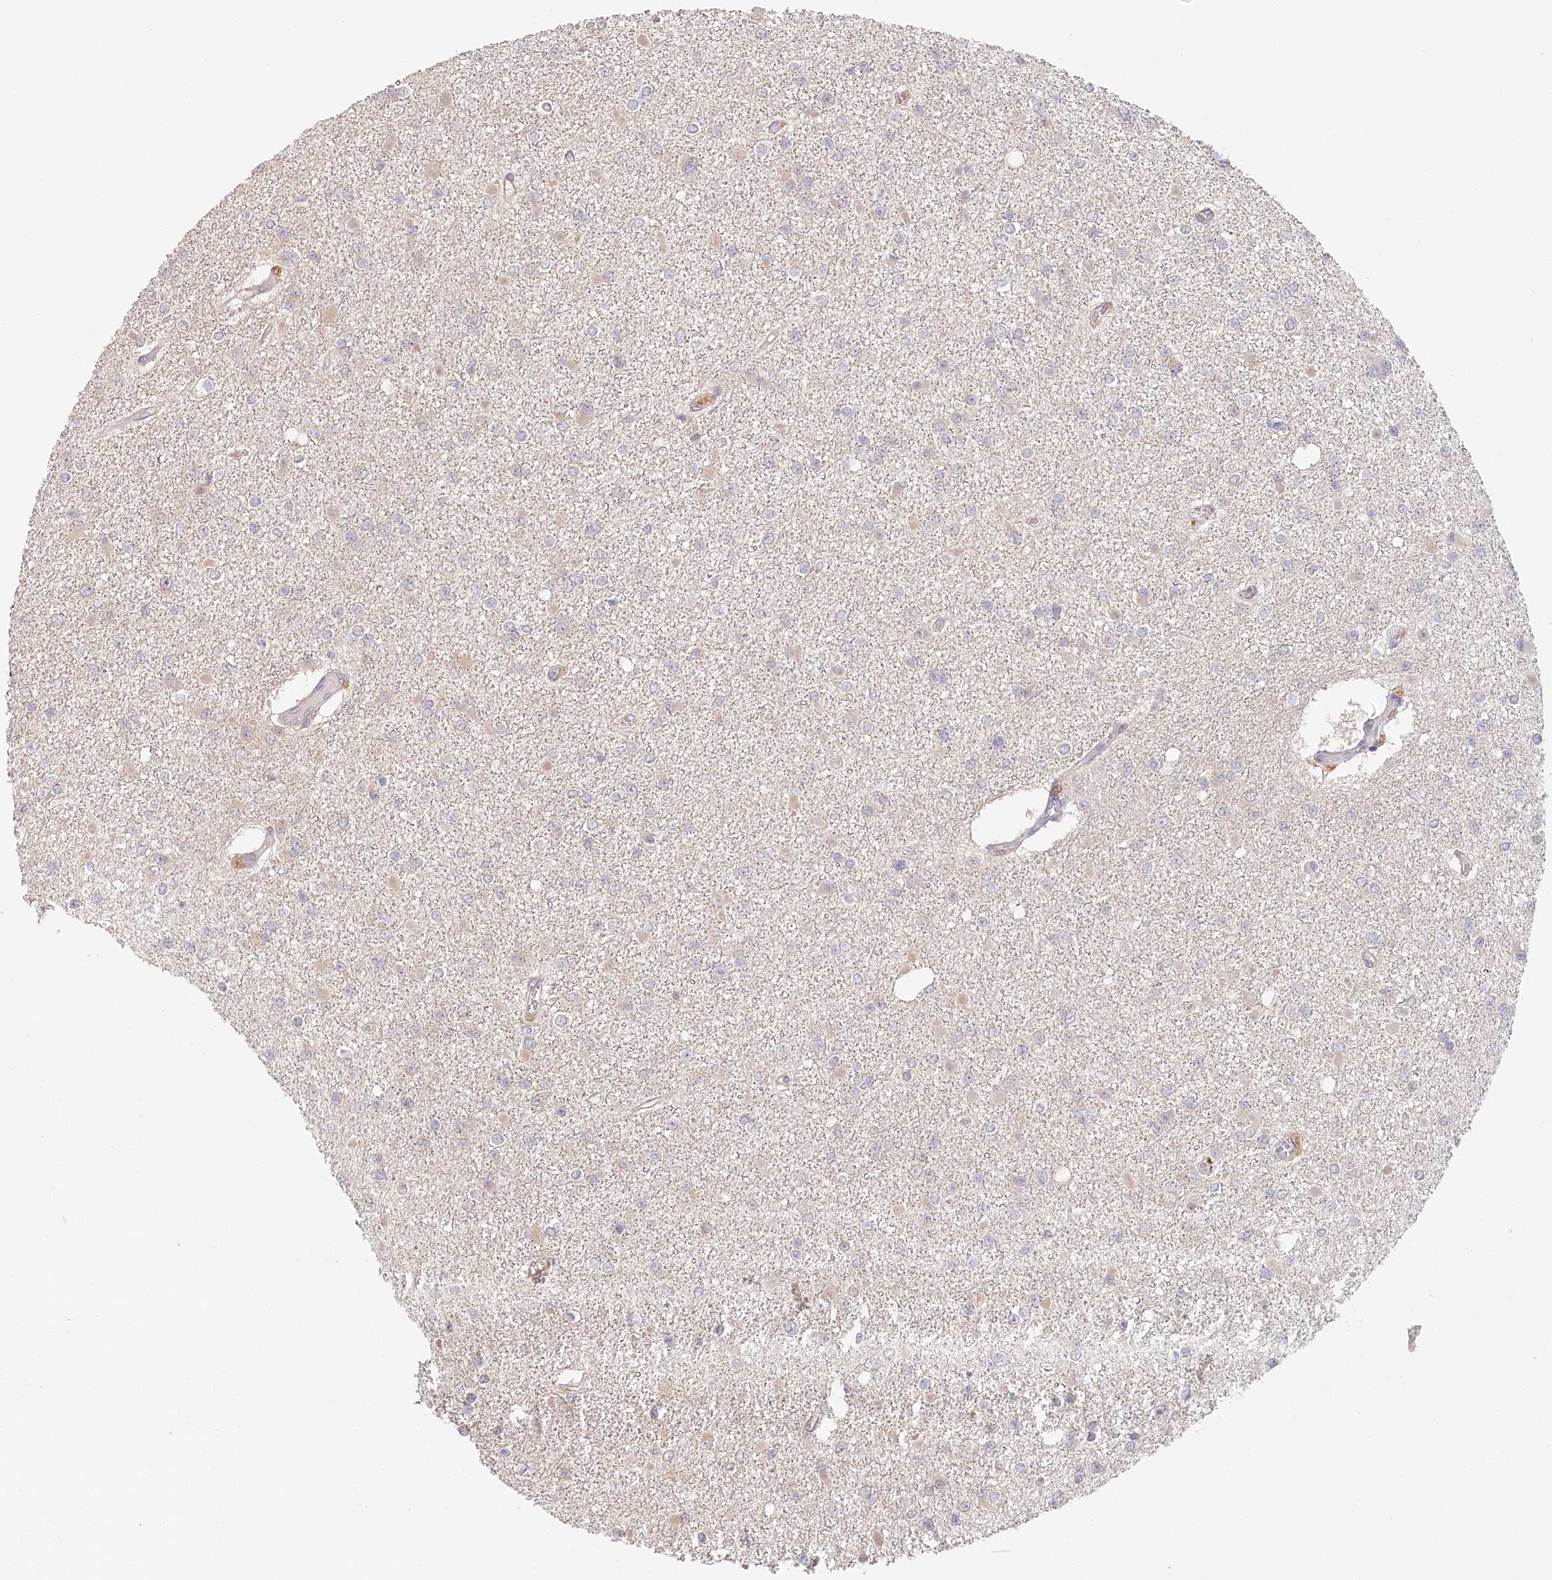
{"staining": {"intensity": "negative", "quantity": "none", "location": "none"}, "tissue": "glioma", "cell_type": "Tumor cells", "image_type": "cancer", "snomed": [{"axis": "morphology", "description": "Glioma, malignant, Low grade"}, {"axis": "topography", "description": "Brain"}], "caption": "Protein analysis of glioma reveals no significant staining in tumor cells.", "gene": "VSIG1", "patient": {"sex": "female", "age": 22}}